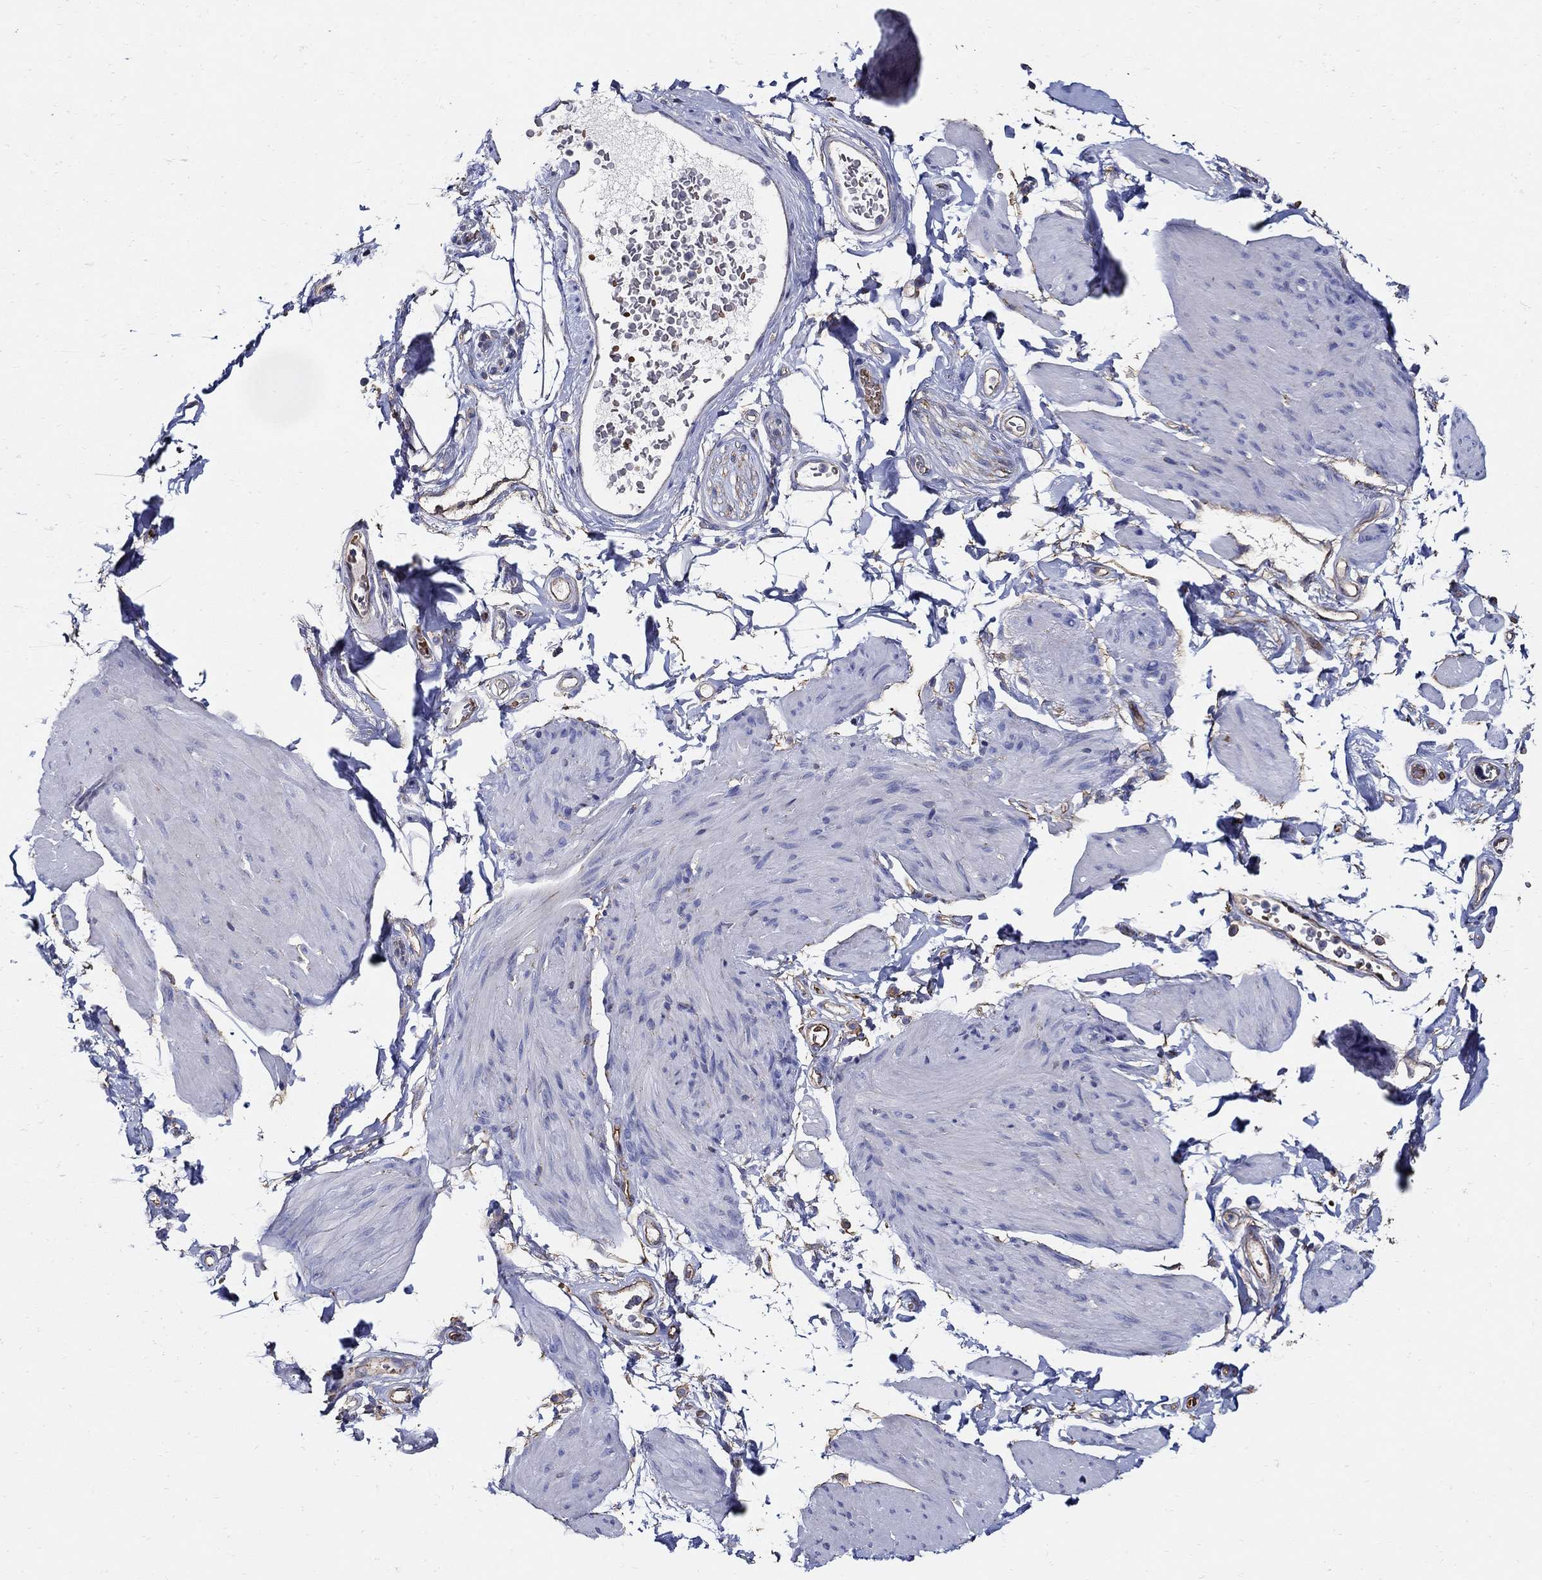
{"staining": {"intensity": "negative", "quantity": "none", "location": "none"}, "tissue": "smooth muscle", "cell_type": "Smooth muscle cells", "image_type": "normal", "snomed": [{"axis": "morphology", "description": "Normal tissue, NOS"}, {"axis": "topography", "description": "Adipose tissue"}, {"axis": "topography", "description": "Smooth muscle"}, {"axis": "topography", "description": "Peripheral nerve tissue"}], "caption": "The histopathology image shows no significant positivity in smooth muscle cells of smooth muscle. (Brightfield microscopy of DAB (3,3'-diaminobenzidine) immunohistochemistry (IHC) at high magnification).", "gene": "APBB3", "patient": {"sex": "male", "age": 83}}